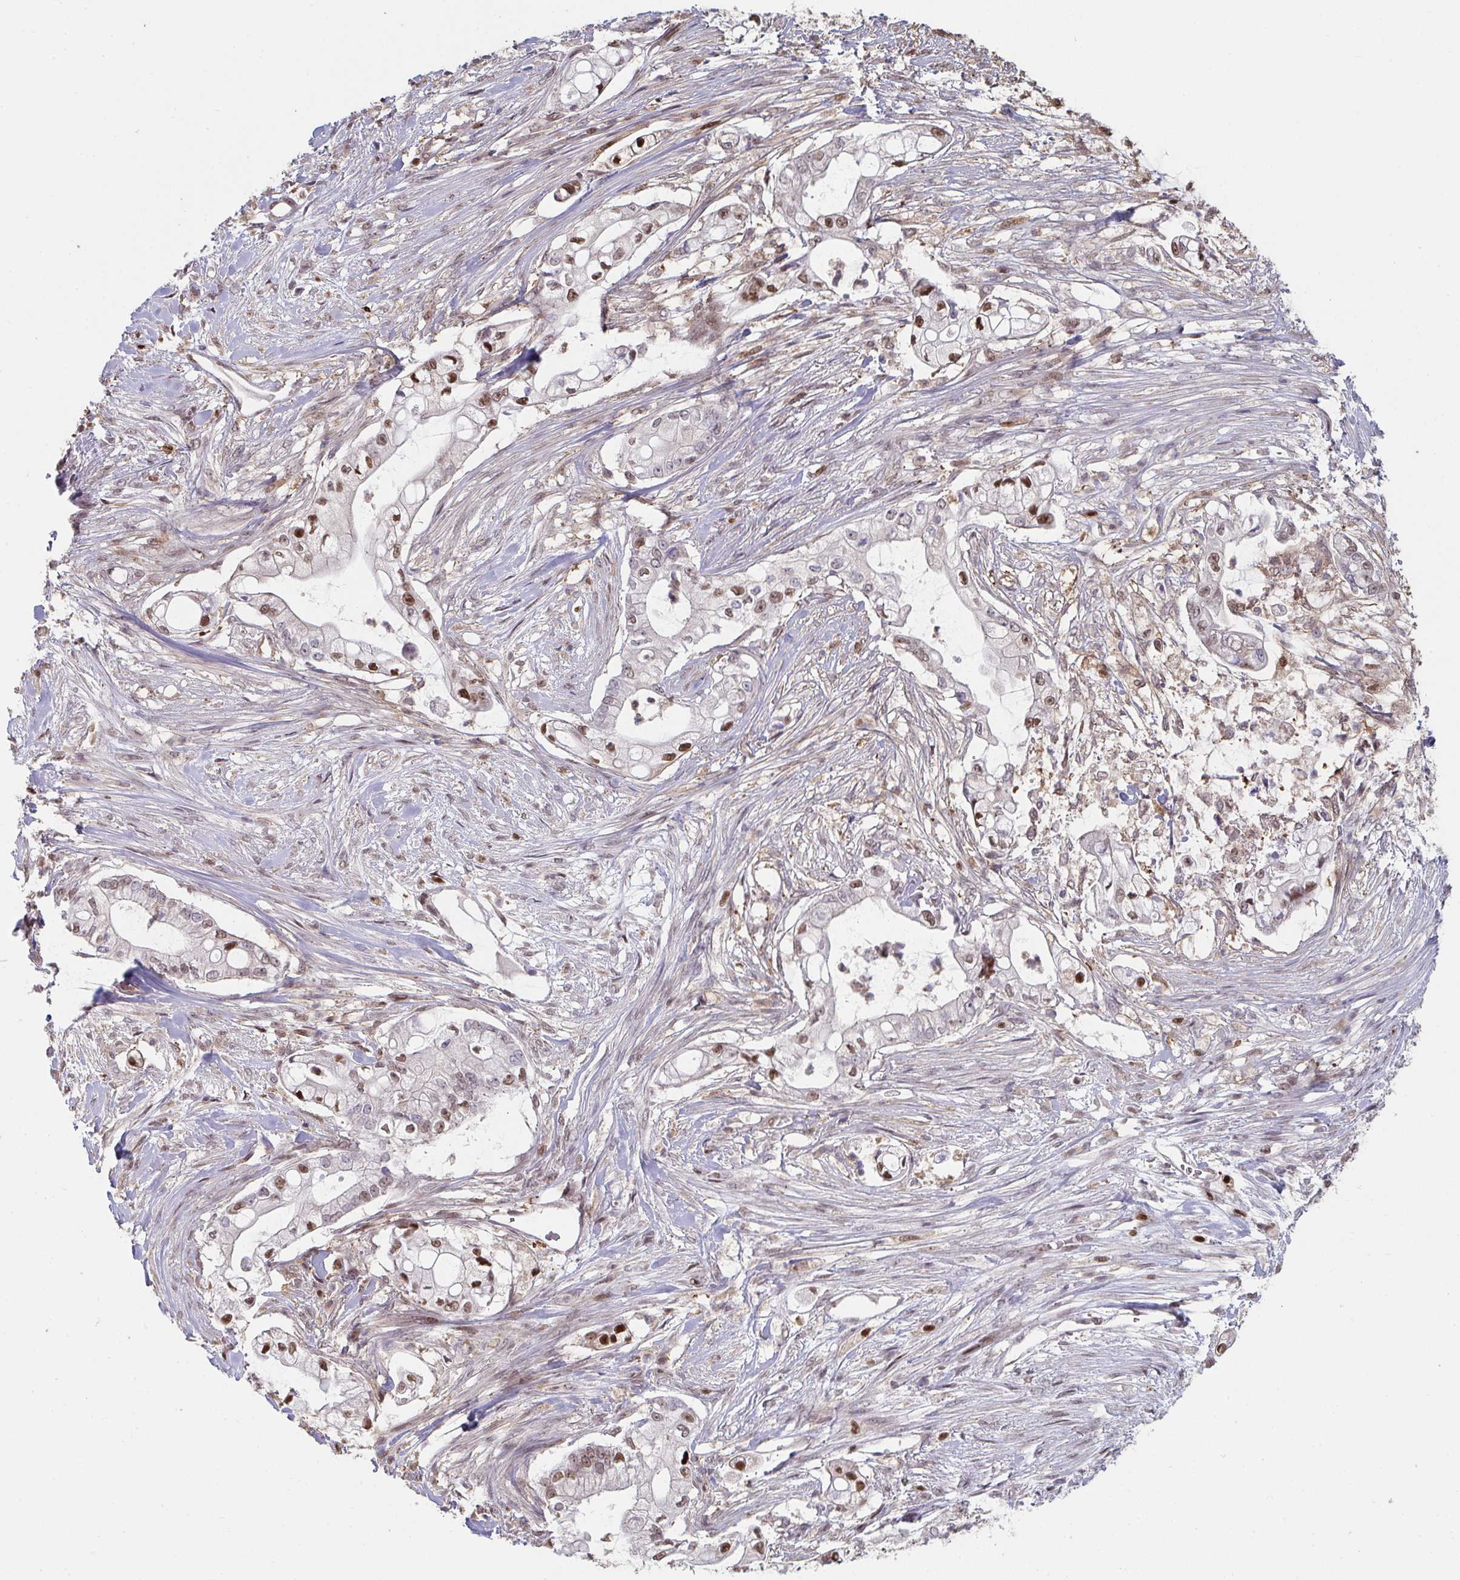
{"staining": {"intensity": "strong", "quantity": "25%-75%", "location": "nuclear"}, "tissue": "pancreatic cancer", "cell_type": "Tumor cells", "image_type": "cancer", "snomed": [{"axis": "morphology", "description": "Adenocarcinoma, NOS"}, {"axis": "topography", "description": "Pancreas"}], "caption": "DAB immunohistochemical staining of pancreatic cancer (adenocarcinoma) shows strong nuclear protein expression in about 25%-75% of tumor cells. (DAB IHC, brown staining for protein, blue staining for nuclei).", "gene": "ACD", "patient": {"sex": "female", "age": 69}}